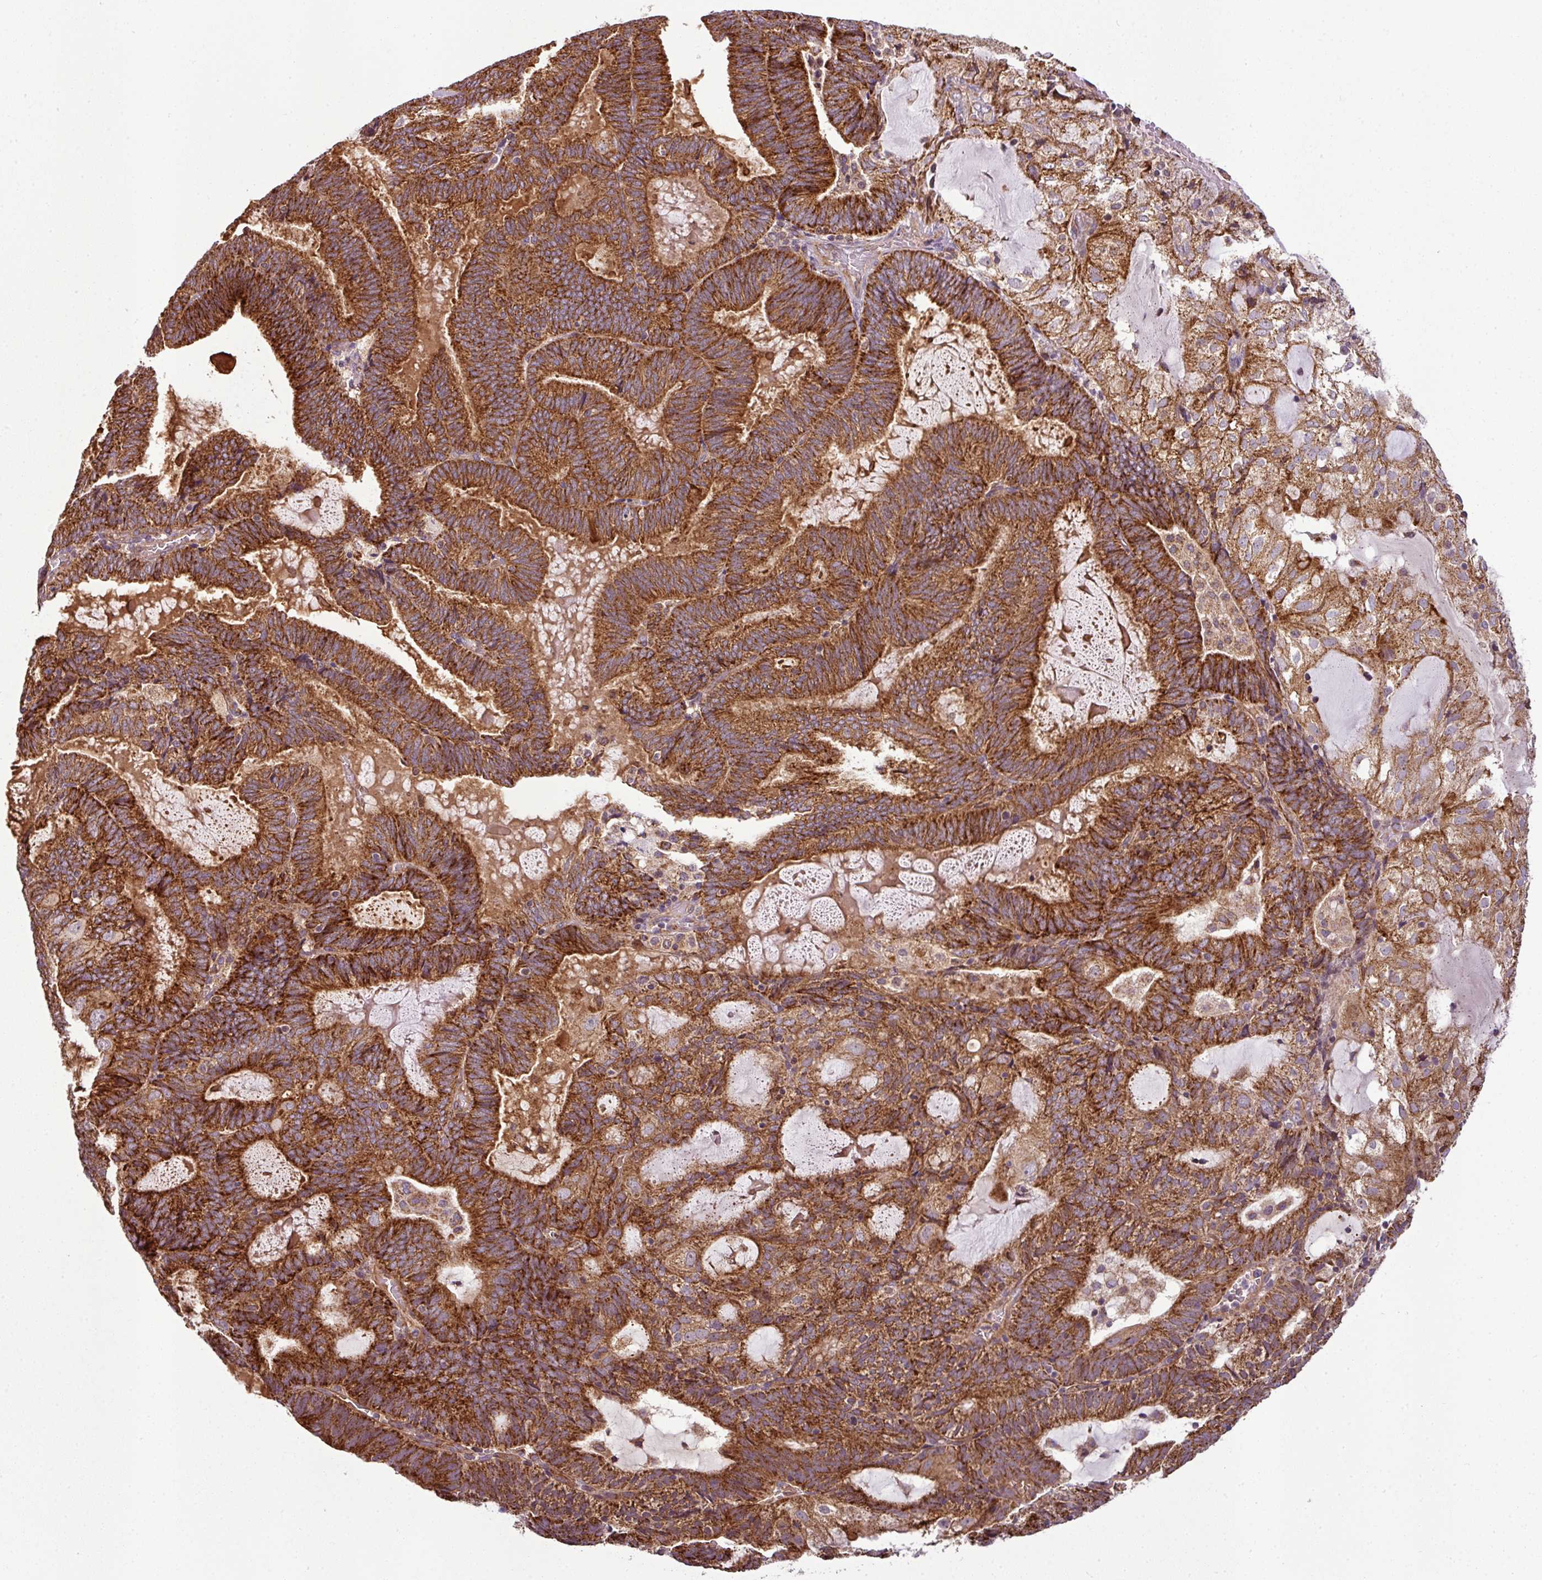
{"staining": {"intensity": "strong", "quantity": ">75%", "location": "cytoplasmic/membranous"}, "tissue": "endometrial cancer", "cell_type": "Tumor cells", "image_type": "cancer", "snomed": [{"axis": "morphology", "description": "Adenocarcinoma, NOS"}, {"axis": "topography", "description": "Endometrium"}], "caption": "Strong cytoplasmic/membranous positivity is identified in approximately >75% of tumor cells in adenocarcinoma (endometrial).", "gene": "PRELID3B", "patient": {"sex": "female", "age": 81}}